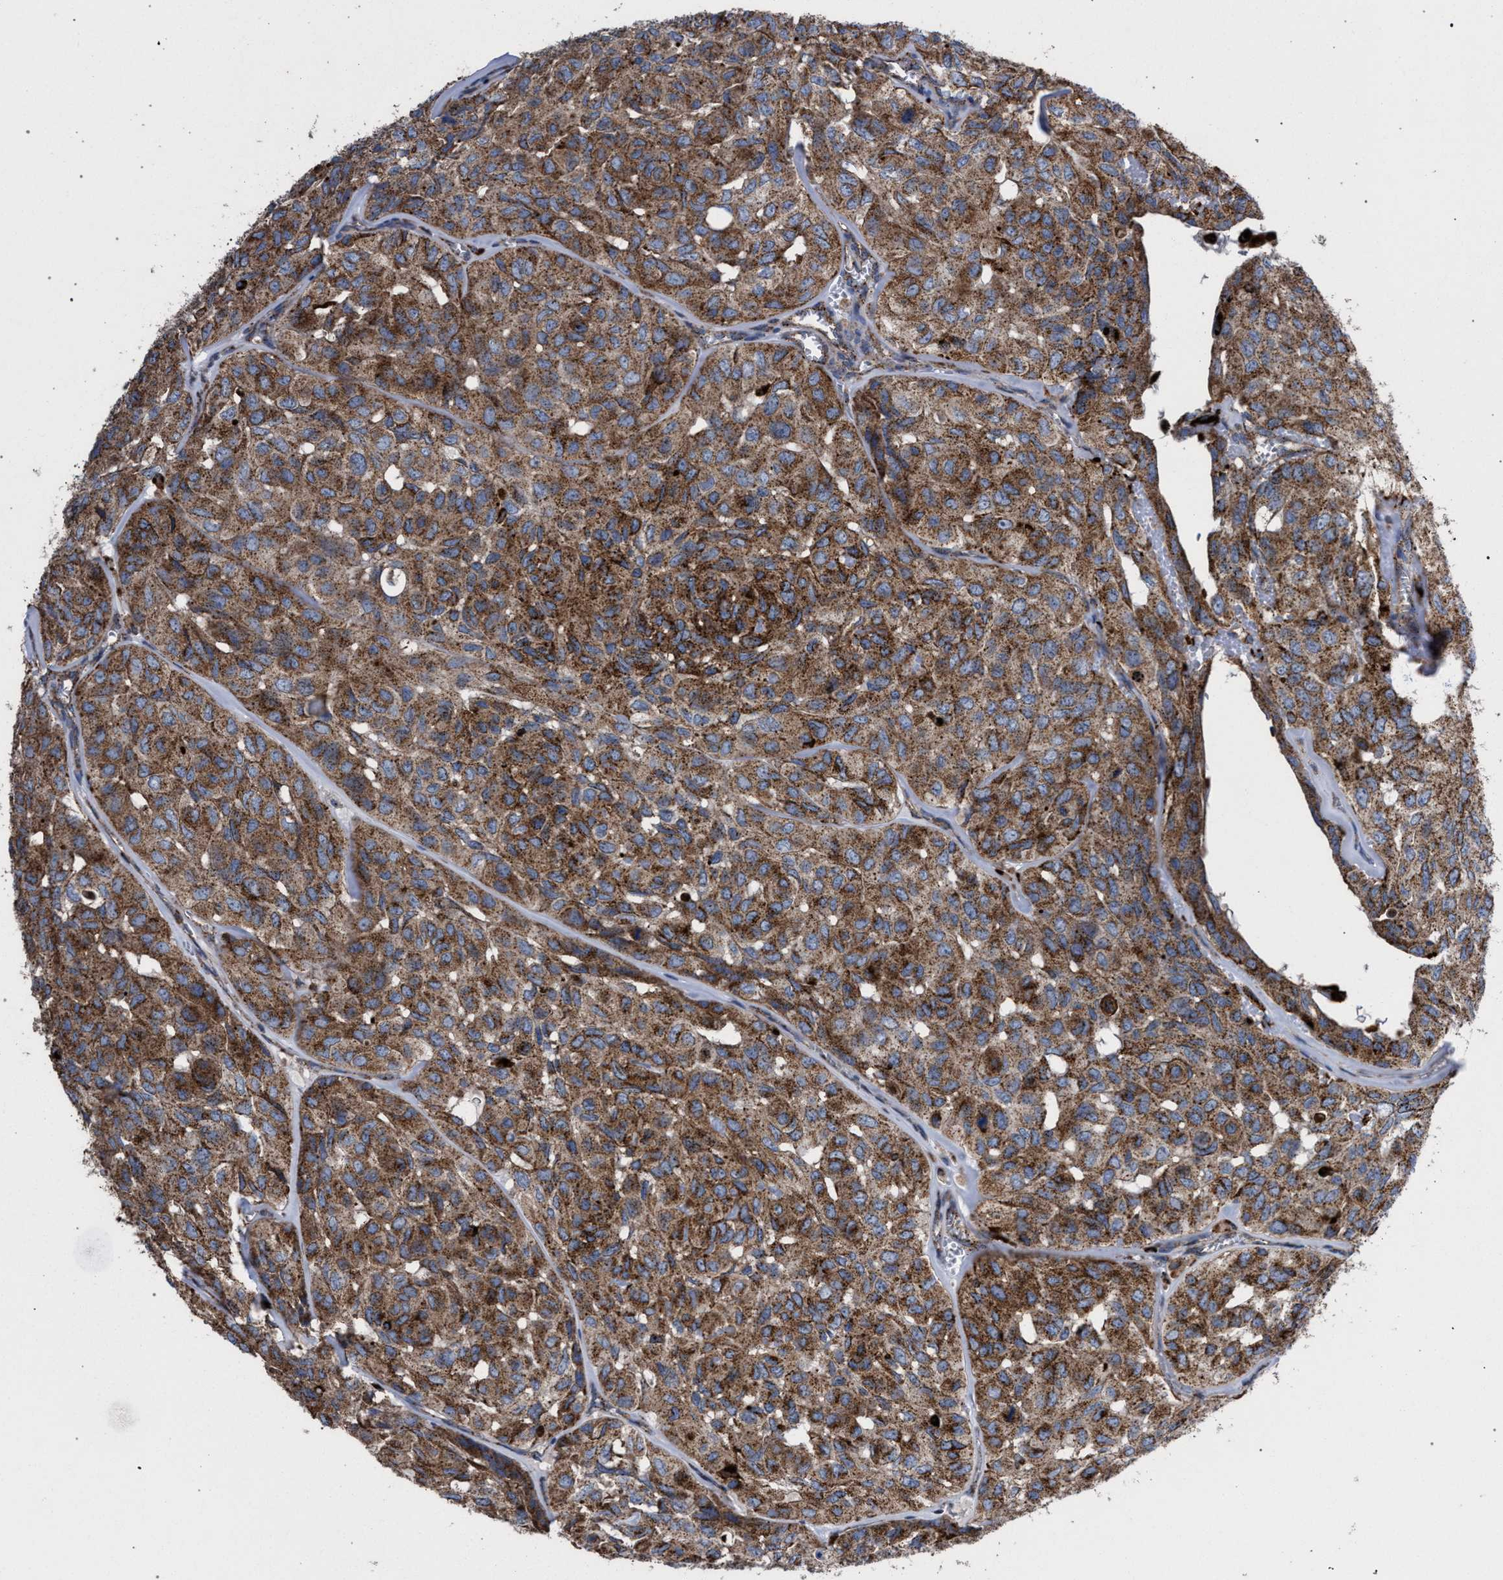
{"staining": {"intensity": "moderate", "quantity": ">75%", "location": "cytoplasmic/membranous"}, "tissue": "head and neck cancer", "cell_type": "Tumor cells", "image_type": "cancer", "snomed": [{"axis": "morphology", "description": "Adenocarcinoma, NOS"}, {"axis": "topography", "description": "Salivary gland, NOS"}, {"axis": "topography", "description": "Head-Neck"}], "caption": "Protein staining shows moderate cytoplasmic/membranous expression in approximately >75% of tumor cells in head and neck cancer (adenocarcinoma).", "gene": "PPT1", "patient": {"sex": "female", "age": 76}}